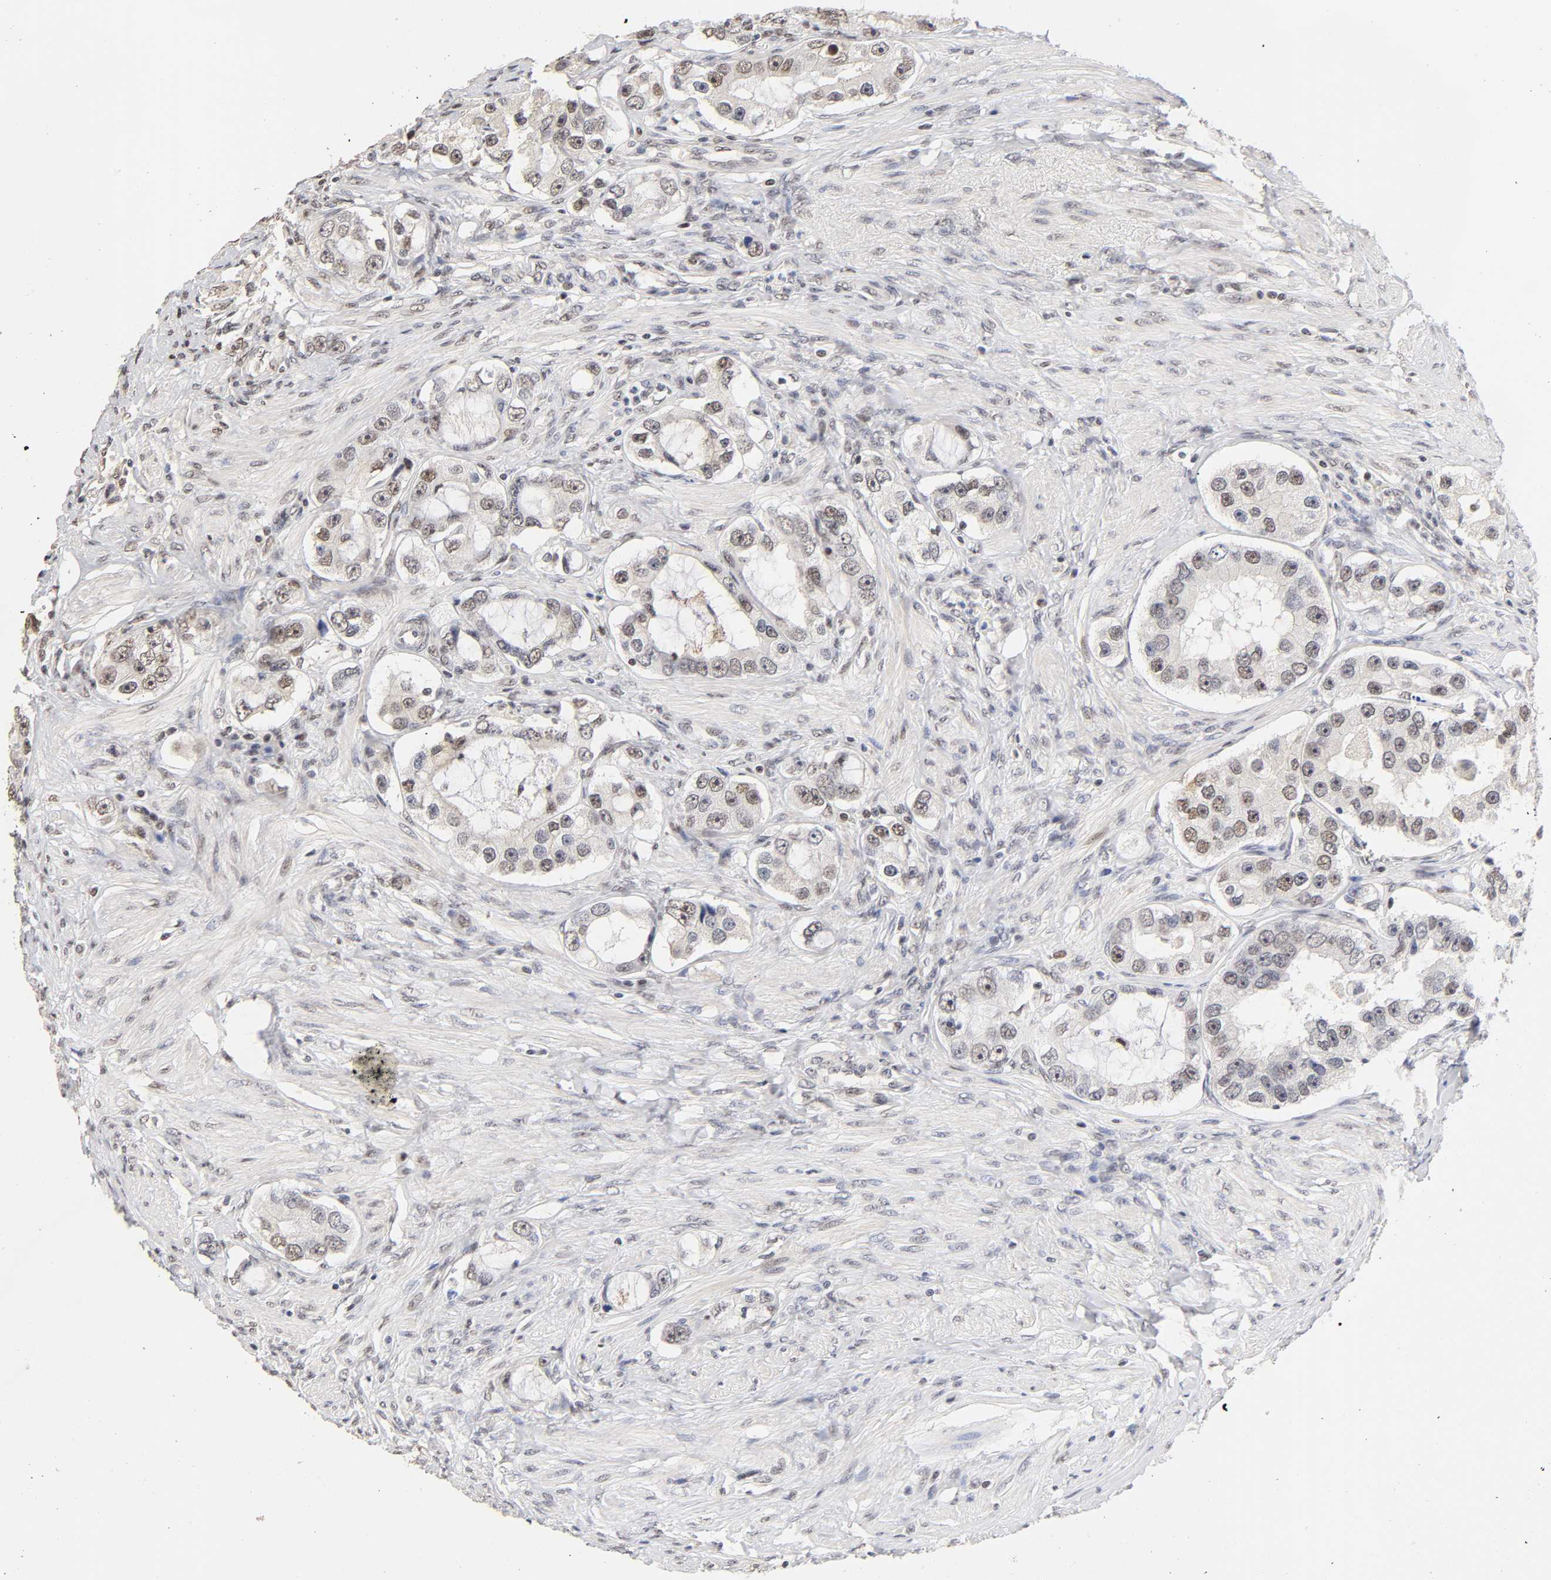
{"staining": {"intensity": "moderate", "quantity": "25%-75%", "location": "nuclear"}, "tissue": "prostate cancer", "cell_type": "Tumor cells", "image_type": "cancer", "snomed": [{"axis": "morphology", "description": "Adenocarcinoma, High grade"}, {"axis": "topography", "description": "Prostate"}], "caption": "High-power microscopy captured an immunohistochemistry image of prostate adenocarcinoma (high-grade), revealing moderate nuclear expression in about 25%-75% of tumor cells.", "gene": "TP53RK", "patient": {"sex": "male", "age": 63}}